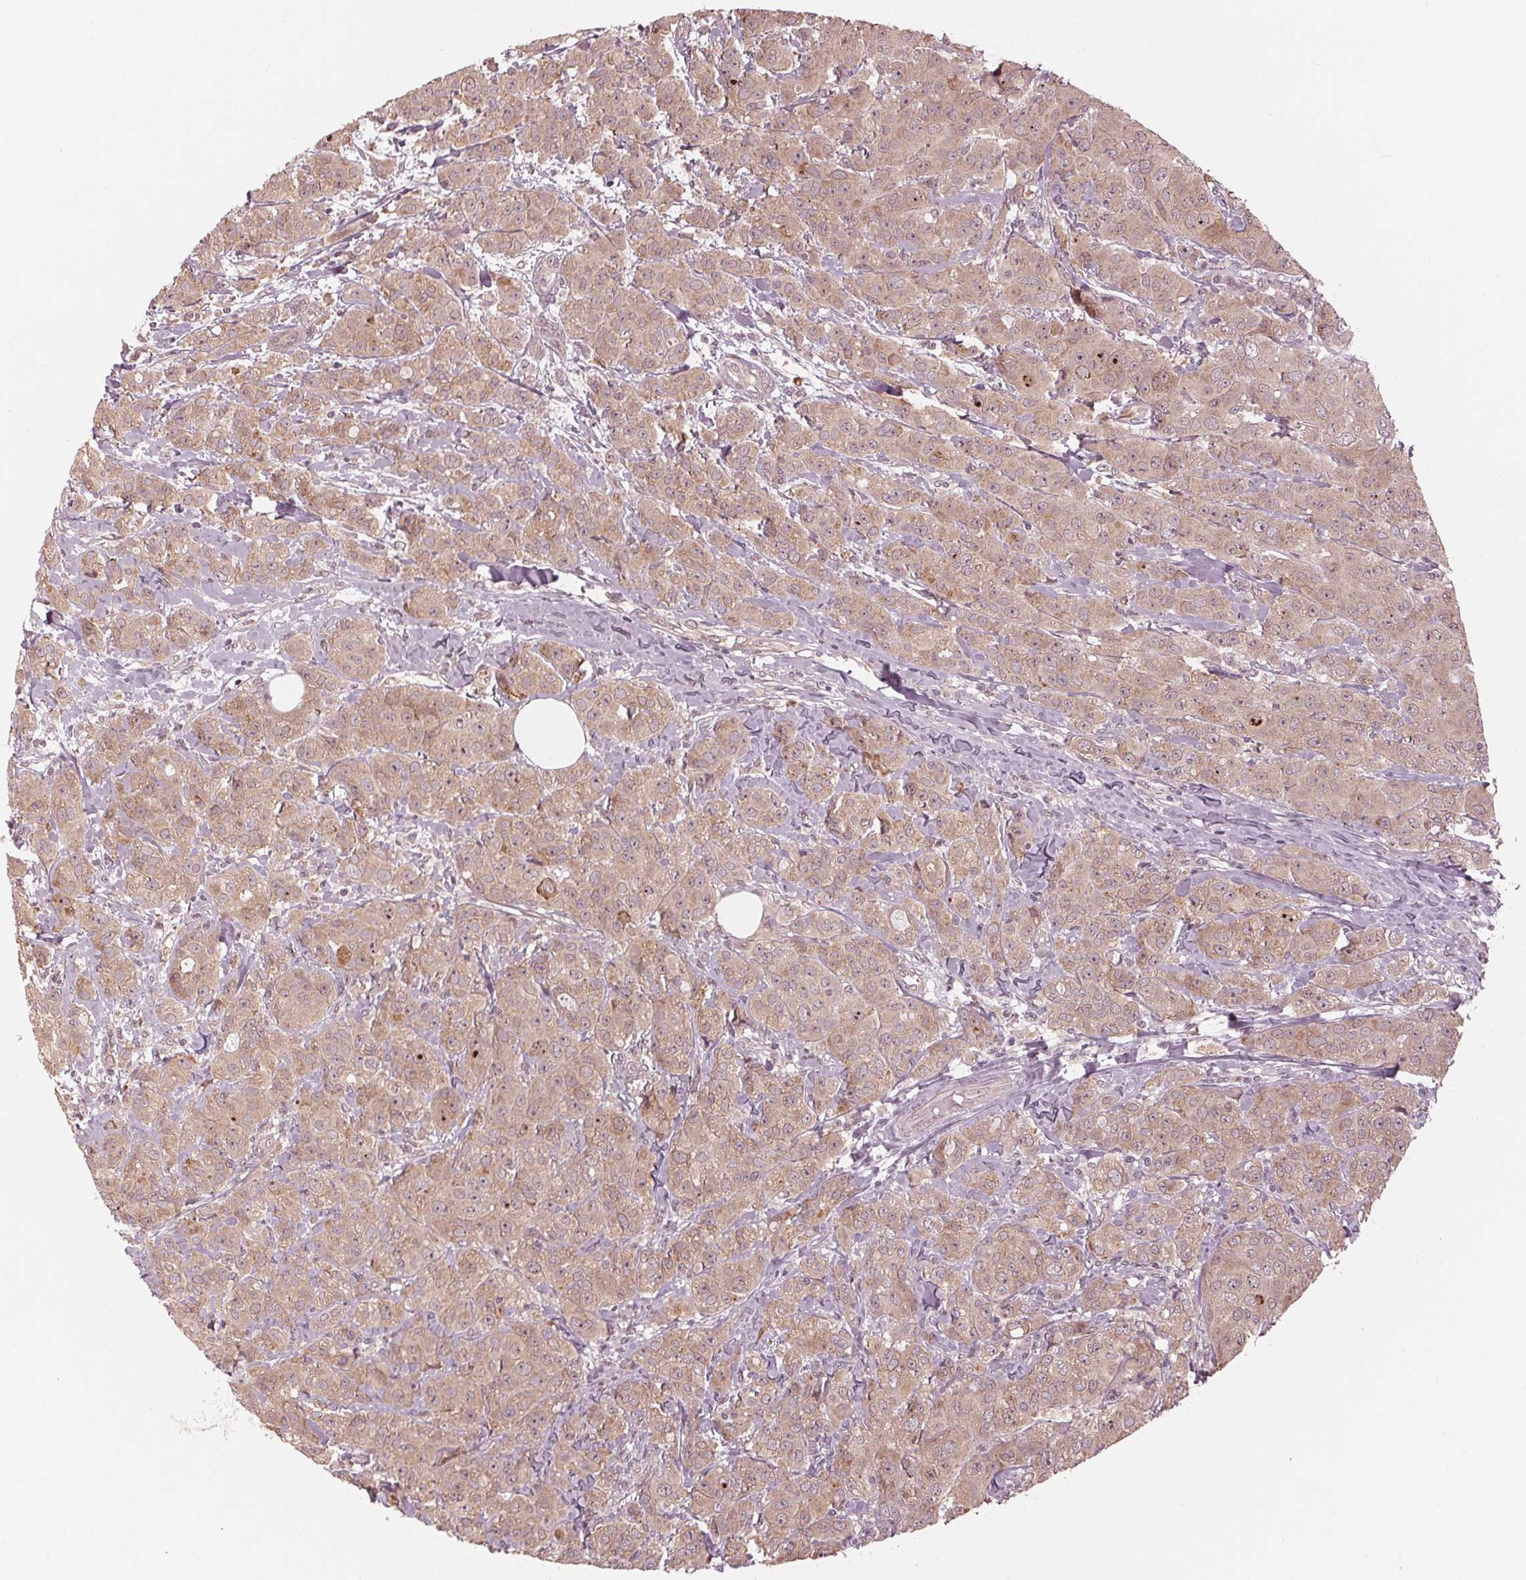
{"staining": {"intensity": "weak", "quantity": ">75%", "location": "cytoplasmic/membranous"}, "tissue": "breast cancer", "cell_type": "Tumor cells", "image_type": "cancer", "snomed": [{"axis": "morphology", "description": "Normal tissue, NOS"}, {"axis": "morphology", "description": "Duct carcinoma"}, {"axis": "topography", "description": "Breast"}], "caption": "The histopathology image shows immunohistochemical staining of intraductal carcinoma (breast). There is weak cytoplasmic/membranous positivity is identified in about >75% of tumor cells. The staining was performed using DAB to visualize the protein expression in brown, while the nuclei were stained in blue with hematoxylin (Magnification: 20x).", "gene": "ZNF471", "patient": {"sex": "female", "age": 43}}